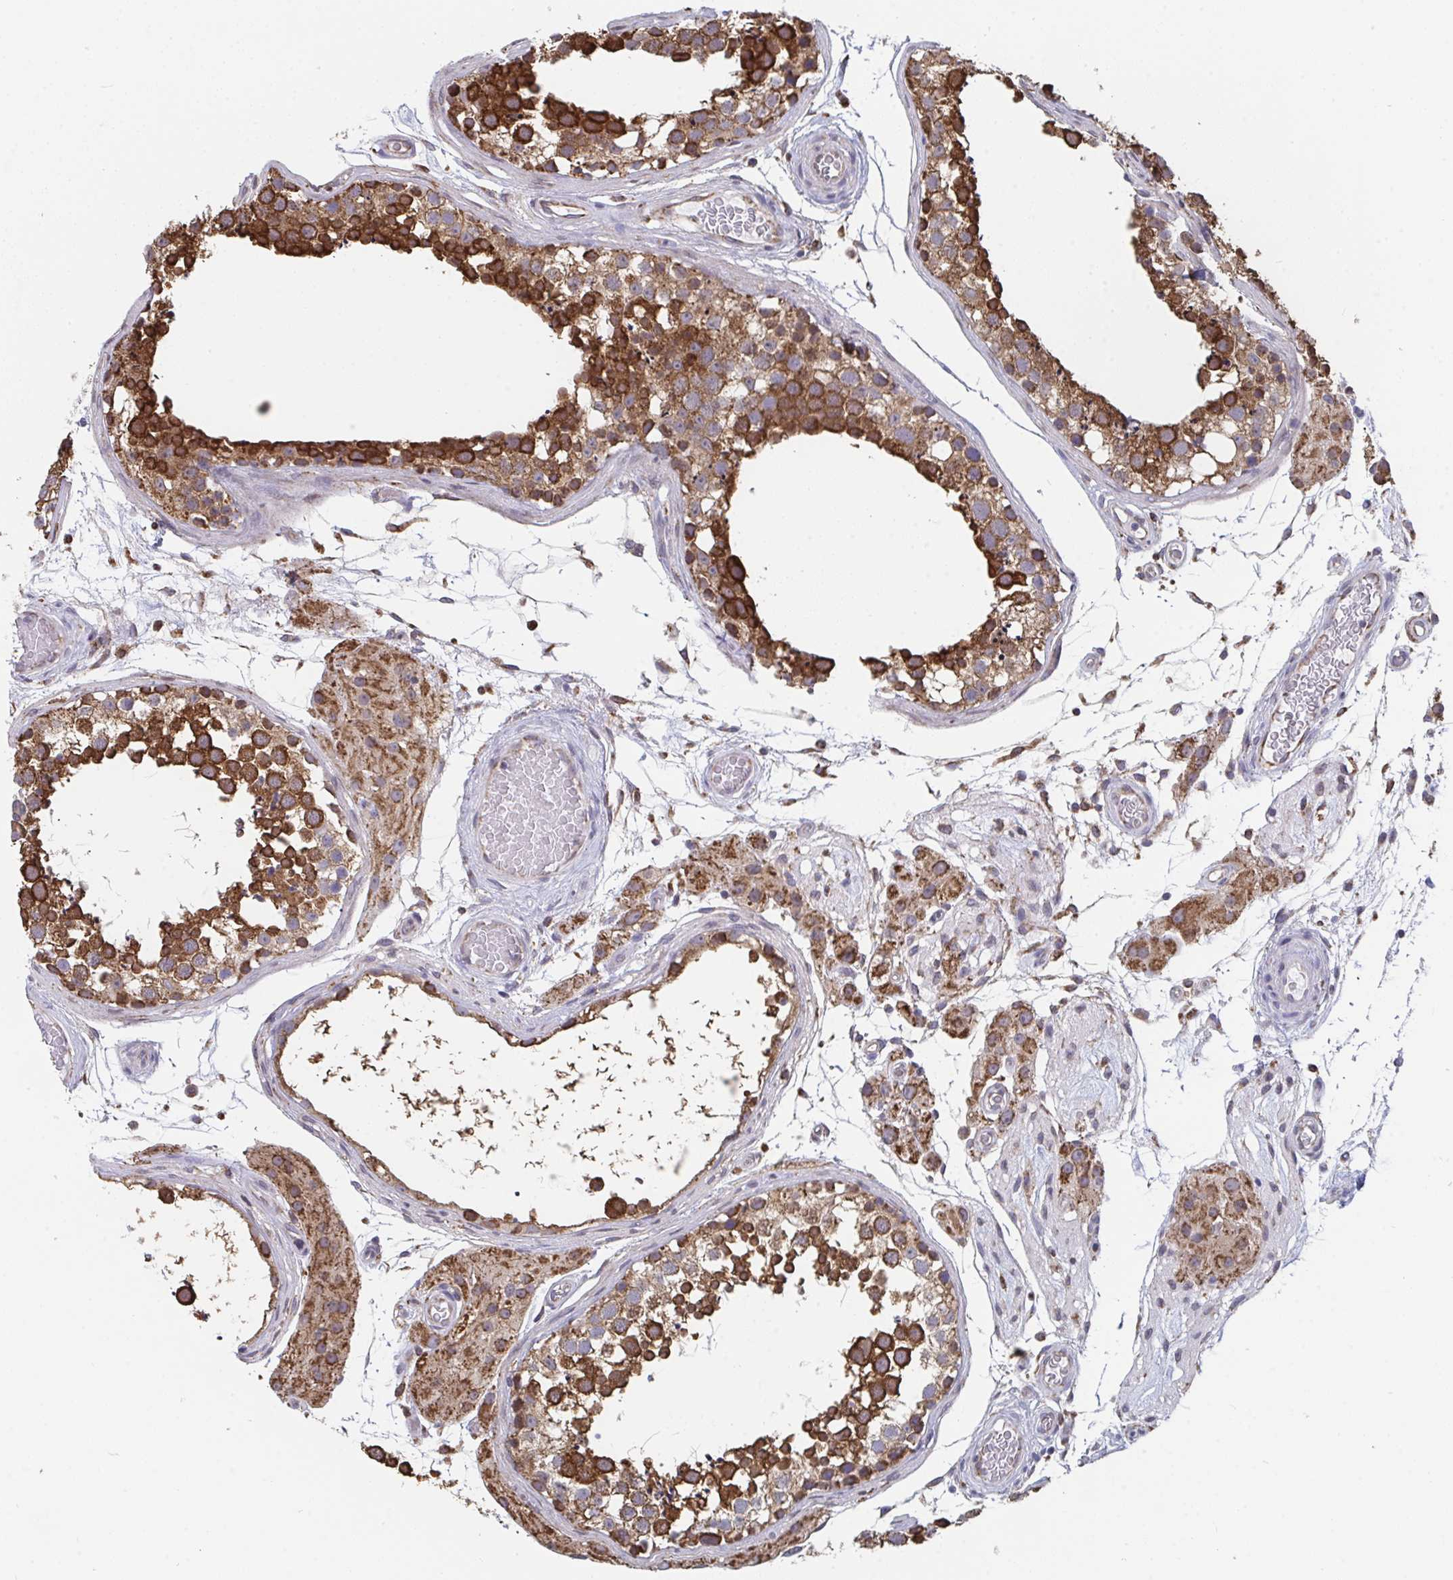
{"staining": {"intensity": "strong", "quantity": ">75%", "location": "cytoplasmic/membranous"}, "tissue": "testis", "cell_type": "Cells in seminiferous ducts", "image_type": "normal", "snomed": [{"axis": "morphology", "description": "Normal tissue, NOS"}, {"axis": "morphology", "description": "Seminoma, NOS"}, {"axis": "topography", "description": "Testis"}], "caption": "Protein staining reveals strong cytoplasmic/membranous expression in about >75% of cells in seminiferous ducts in unremarkable testis.", "gene": "ELAVL1", "patient": {"sex": "male", "age": 65}}